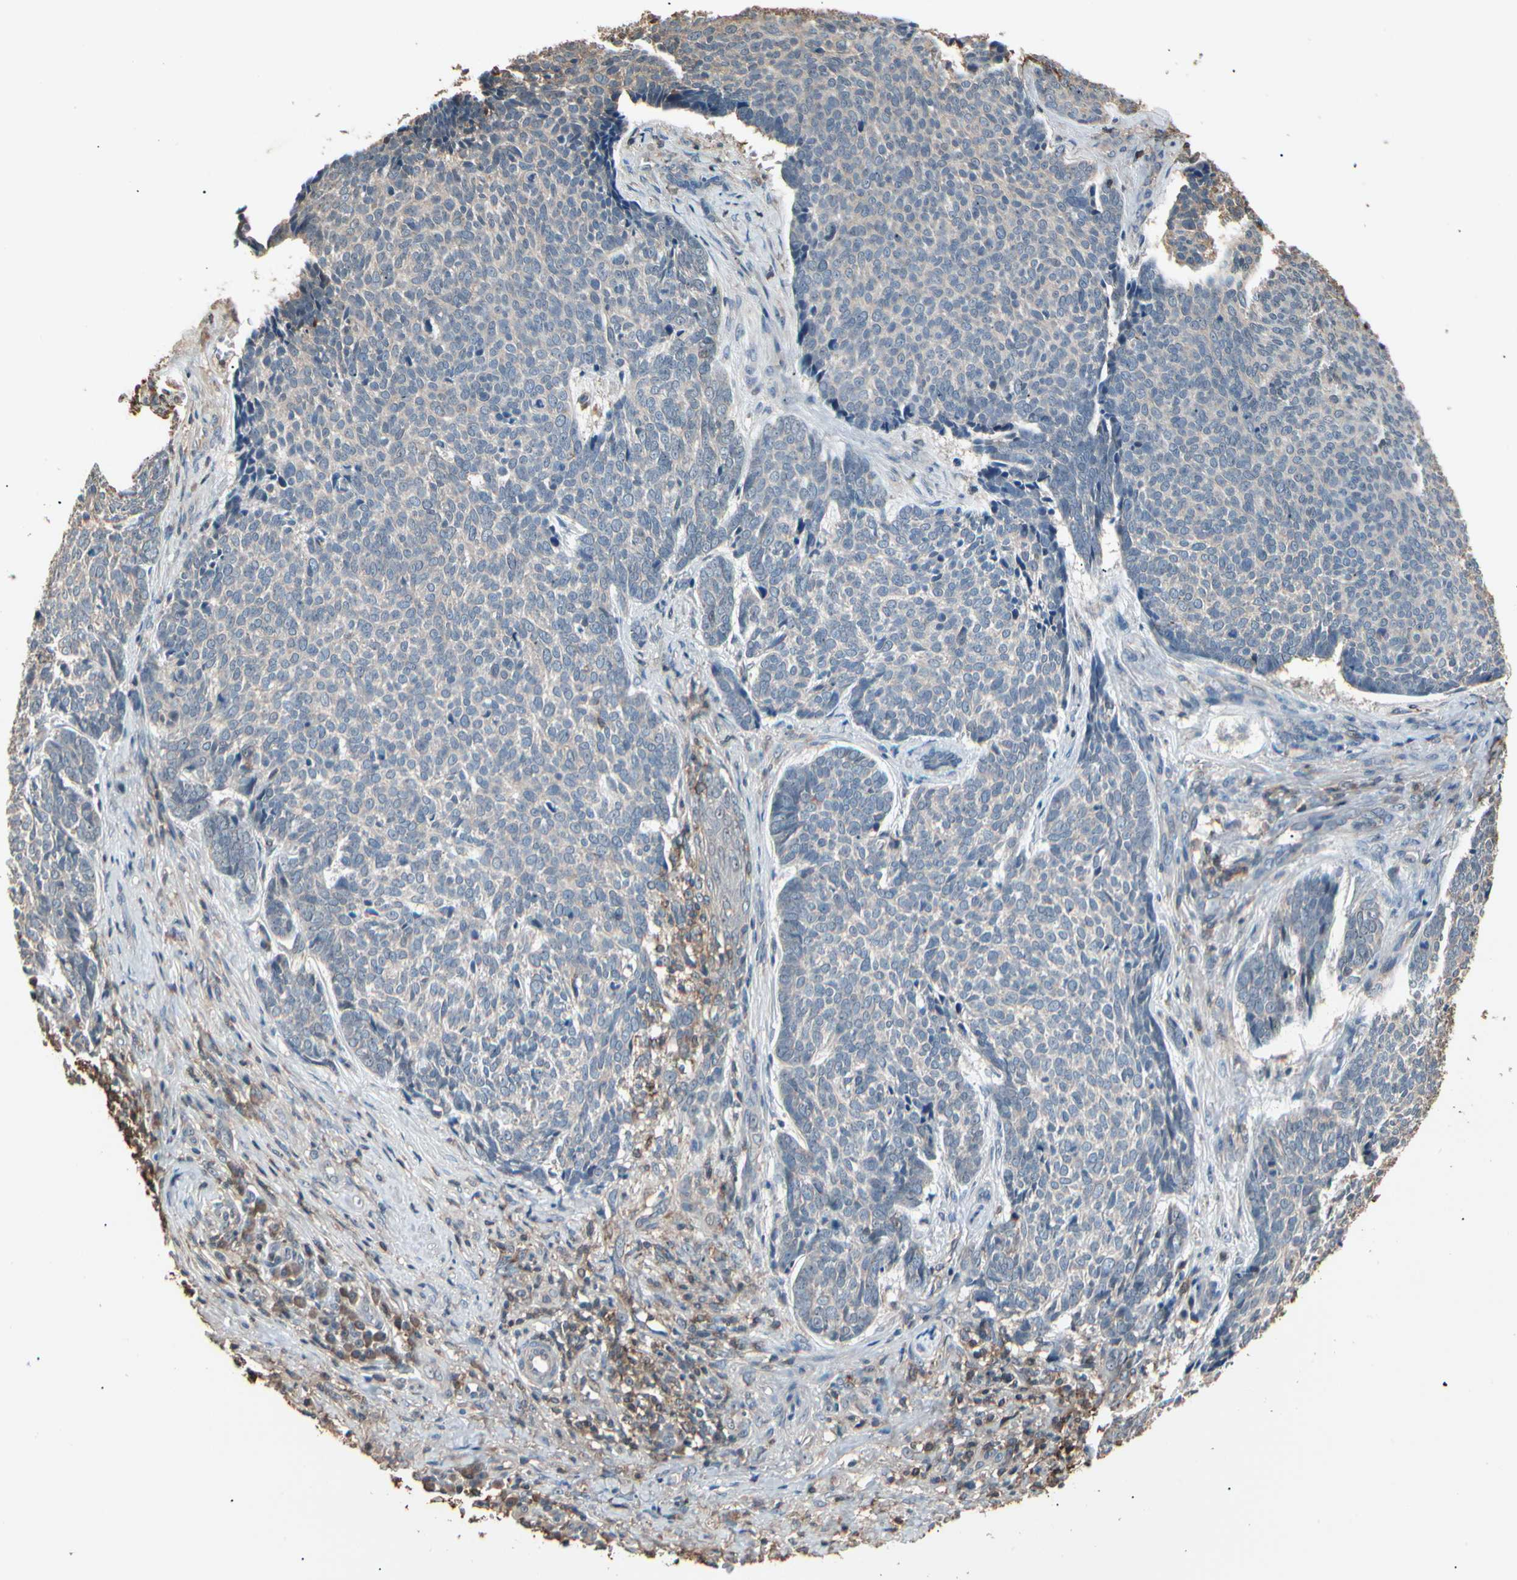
{"staining": {"intensity": "weak", "quantity": "25%-75%", "location": "cytoplasmic/membranous"}, "tissue": "skin cancer", "cell_type": "Tumor cells", "image_type": "cancer", "snomed": [{"axis": "morphology", "description": "Basal cell carcinoma"}, {"axis": "topography", "description": "Skin"}], "caption": "An immunohistochemistry histopathology image of neoplastic tissue is shown. Protein staining in brown highlights weak cytoplasmic/membranous positivity in basal cell carcinoma (skin) within tumor cells. Nuclei are stained in blue.", "gene": "MAPK13", "patient": {"sex": "male", "age": 84}}